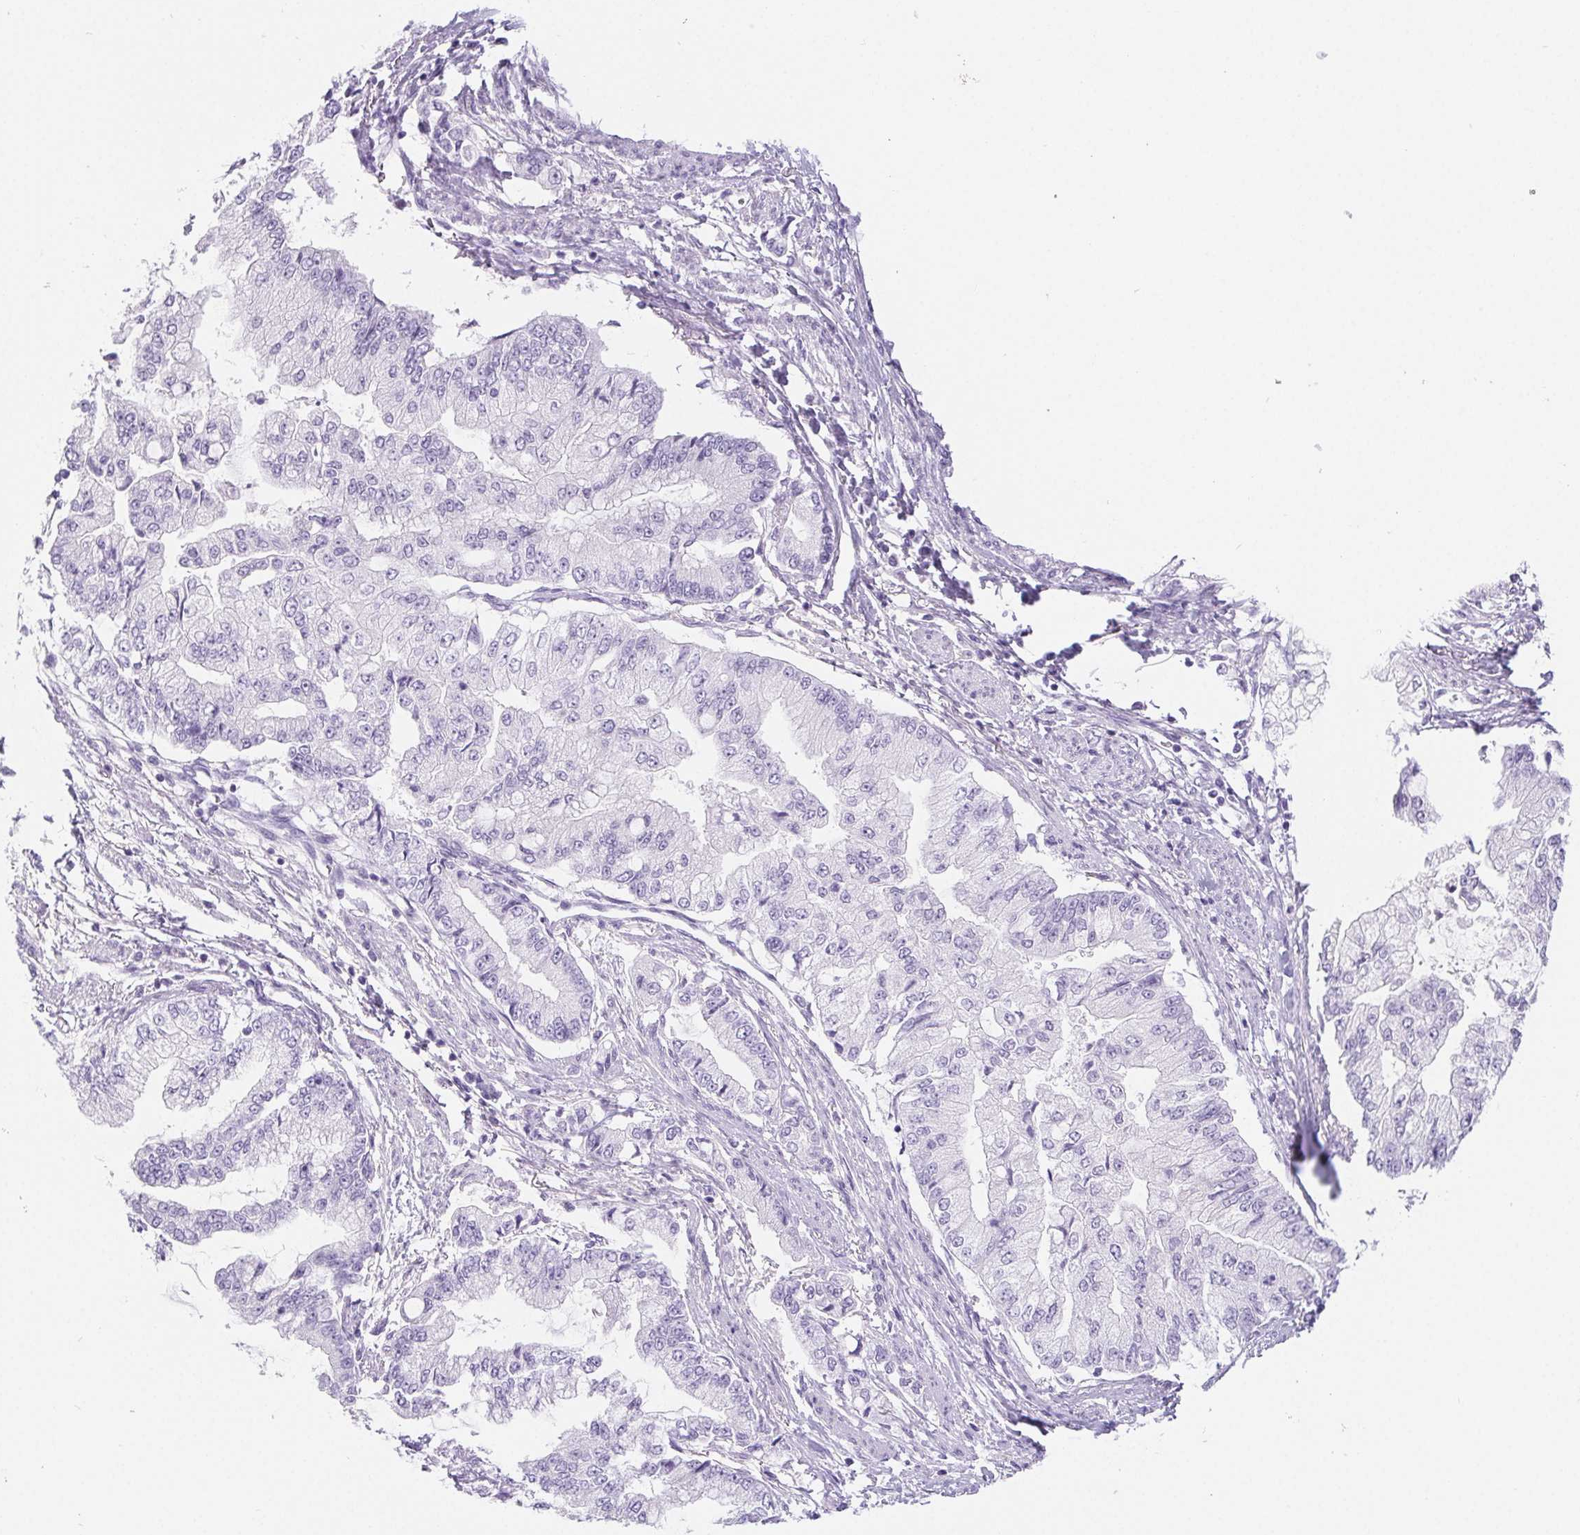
{"staining": {"intensity": "negative", "quantity": "none", "location": "none"}, "tissue": "stomach cancer", "cell_type": "Tumor cells", "image_type": "cancer", "snomed": [{"axis": "morphology", "description": "Adenocarcinoma, NOS"}, {"axis": "topography", "description": "Stomach, upper"}], "caption": "This photomicrograph is of adenocarcinoma (stomach) stained with immunohistochemistry to label a protein in brown with the nuclei are counter-stained blue. There is no positivity in tumor cells.", "gene": "CYP21A2", "patient": {"sex": "female", "age": 74}}